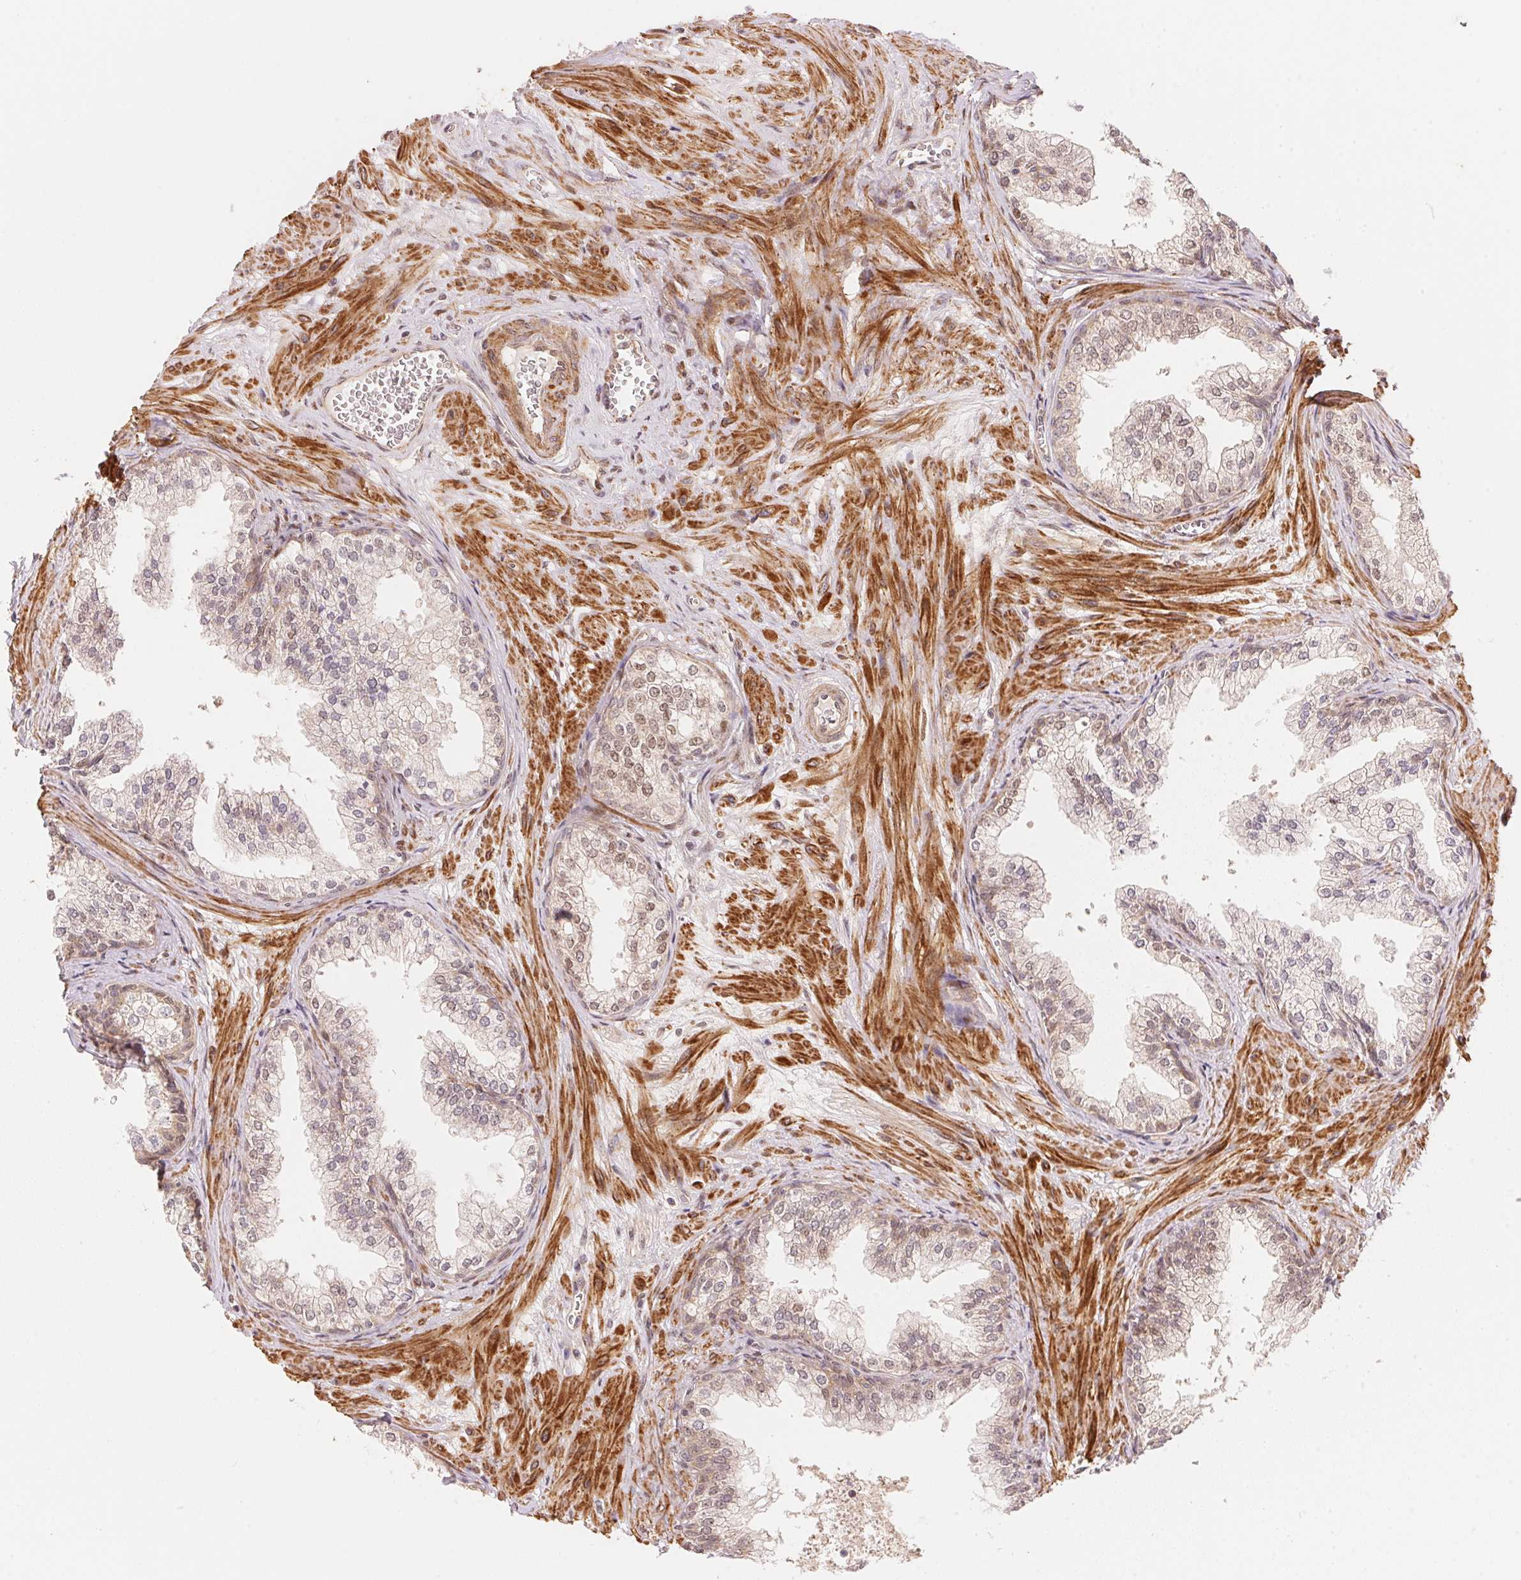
{"staining": {"intensity": "moderate", "quantity": "25%-75%", "location": "cytoplasmic/membranous,nuclear"}, "tissue": "prostate", "cell_type": "Glandular cells", "image_type": "normal", "snomed": [{"axis": "morphology", "description": "Normal tissue, NOS"}, {"axis": "topography", "description": "Prostate"}], "caption": "Immunohistochemistry (IHC) histopathology image of normal prostate: human prostate stained using immunohistochemistry (IHC) displays medium levels of moderate protein expression localized specifically in the cytoplasmic/membranous,nuclear of glandular cells, appearing as a cytoplasmic/membranous,nuclear brown color.", "gene": "TNIP2", "patient": {"sex": "male", "age": 79}}